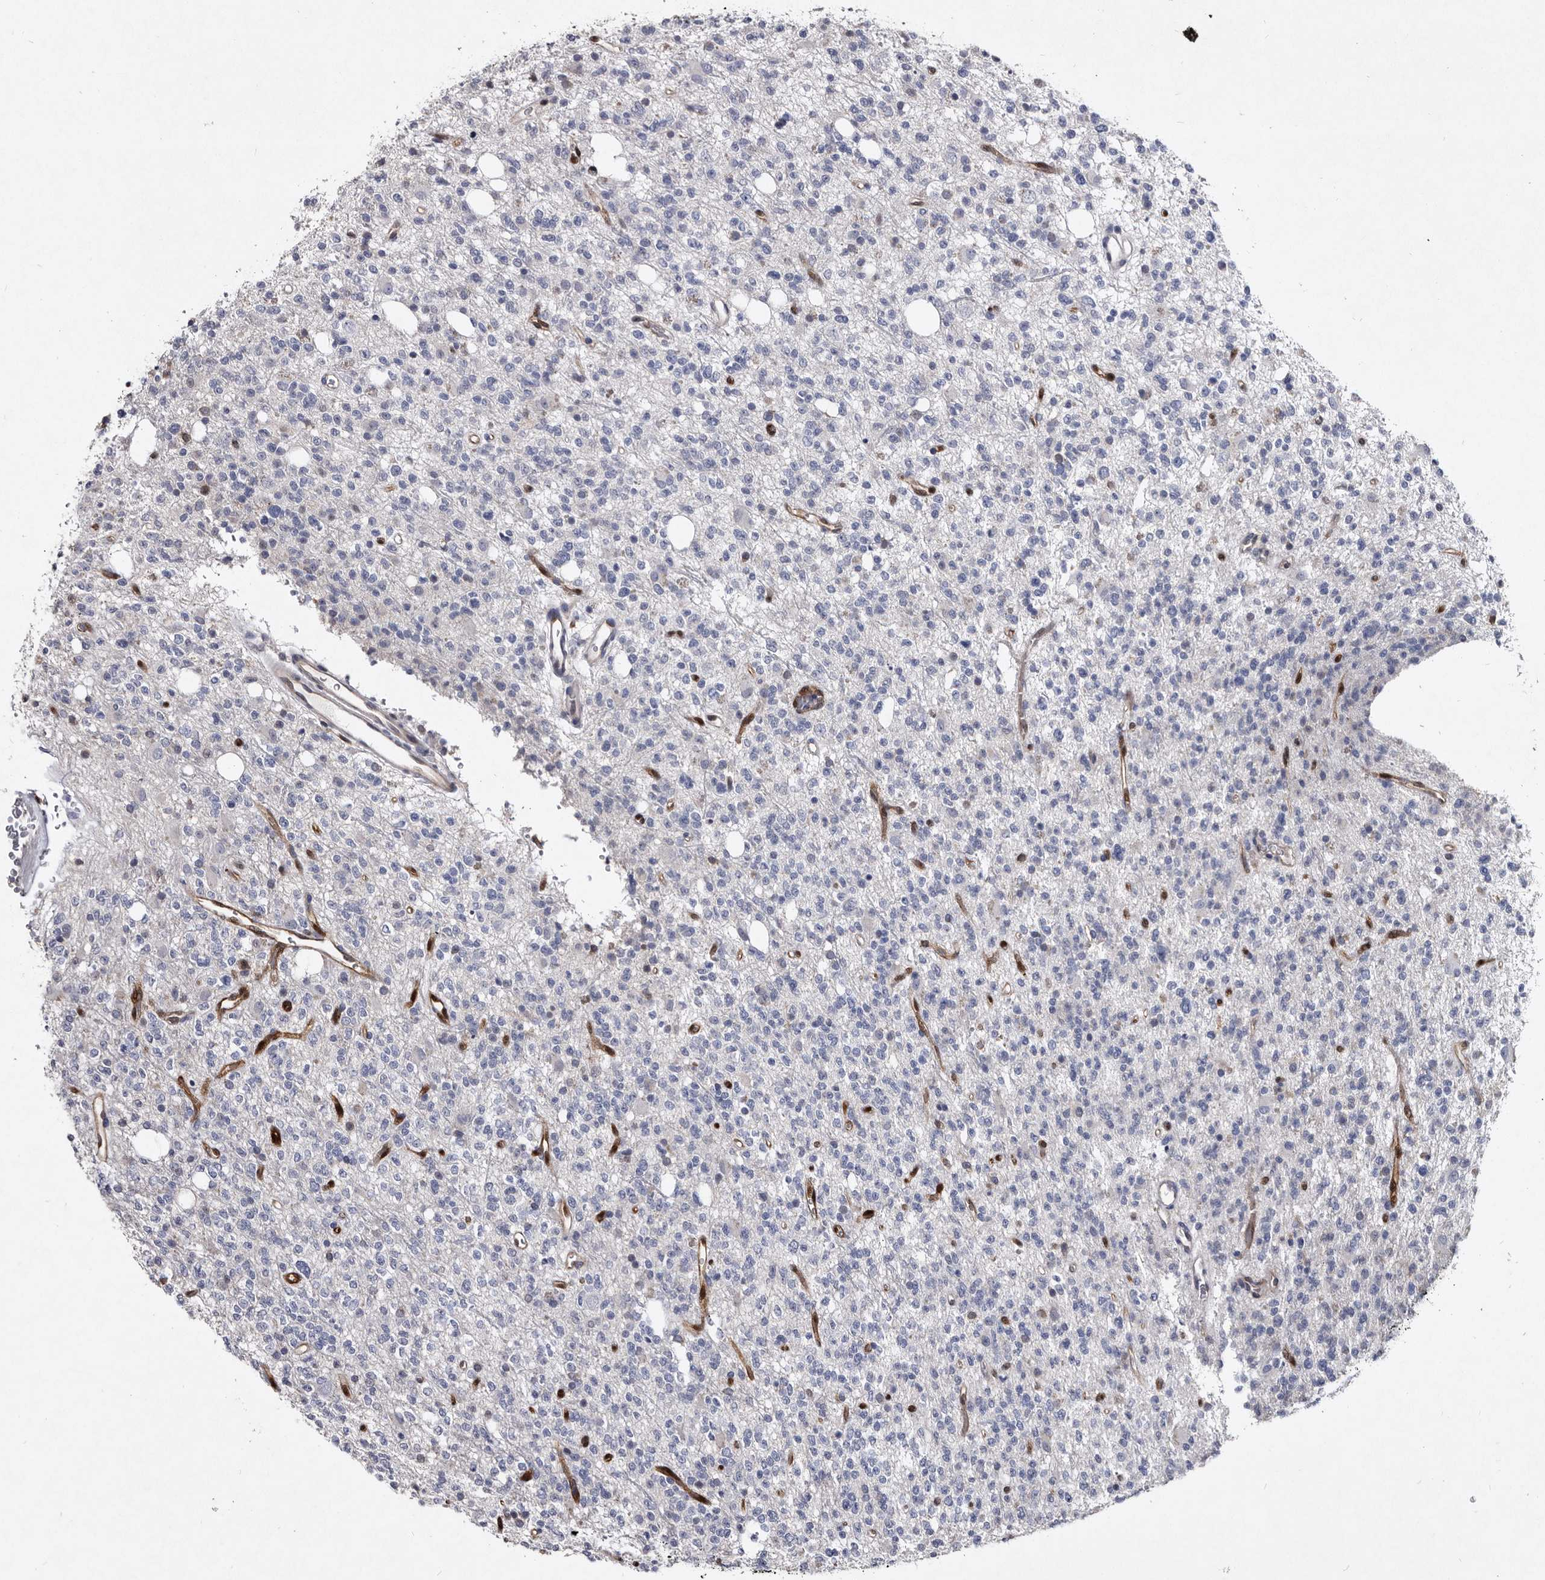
{"staining": {"intensity": "negative", "quantity": "none", "location": "none"}, "tissue": "glioma", "cell_type": "Tumor cells", "image_type": "cancer", "snomed": [{"axis": "morphology", "description": "Glioma, malignant, High grade"}, {"axis": "topography", "description": "Brain"}], "caption": "Image shows no protein staining in tumor cells of glioma tissue.", "gene": "SERPINB8", "patient": {"sex": "female", "age": 62}}